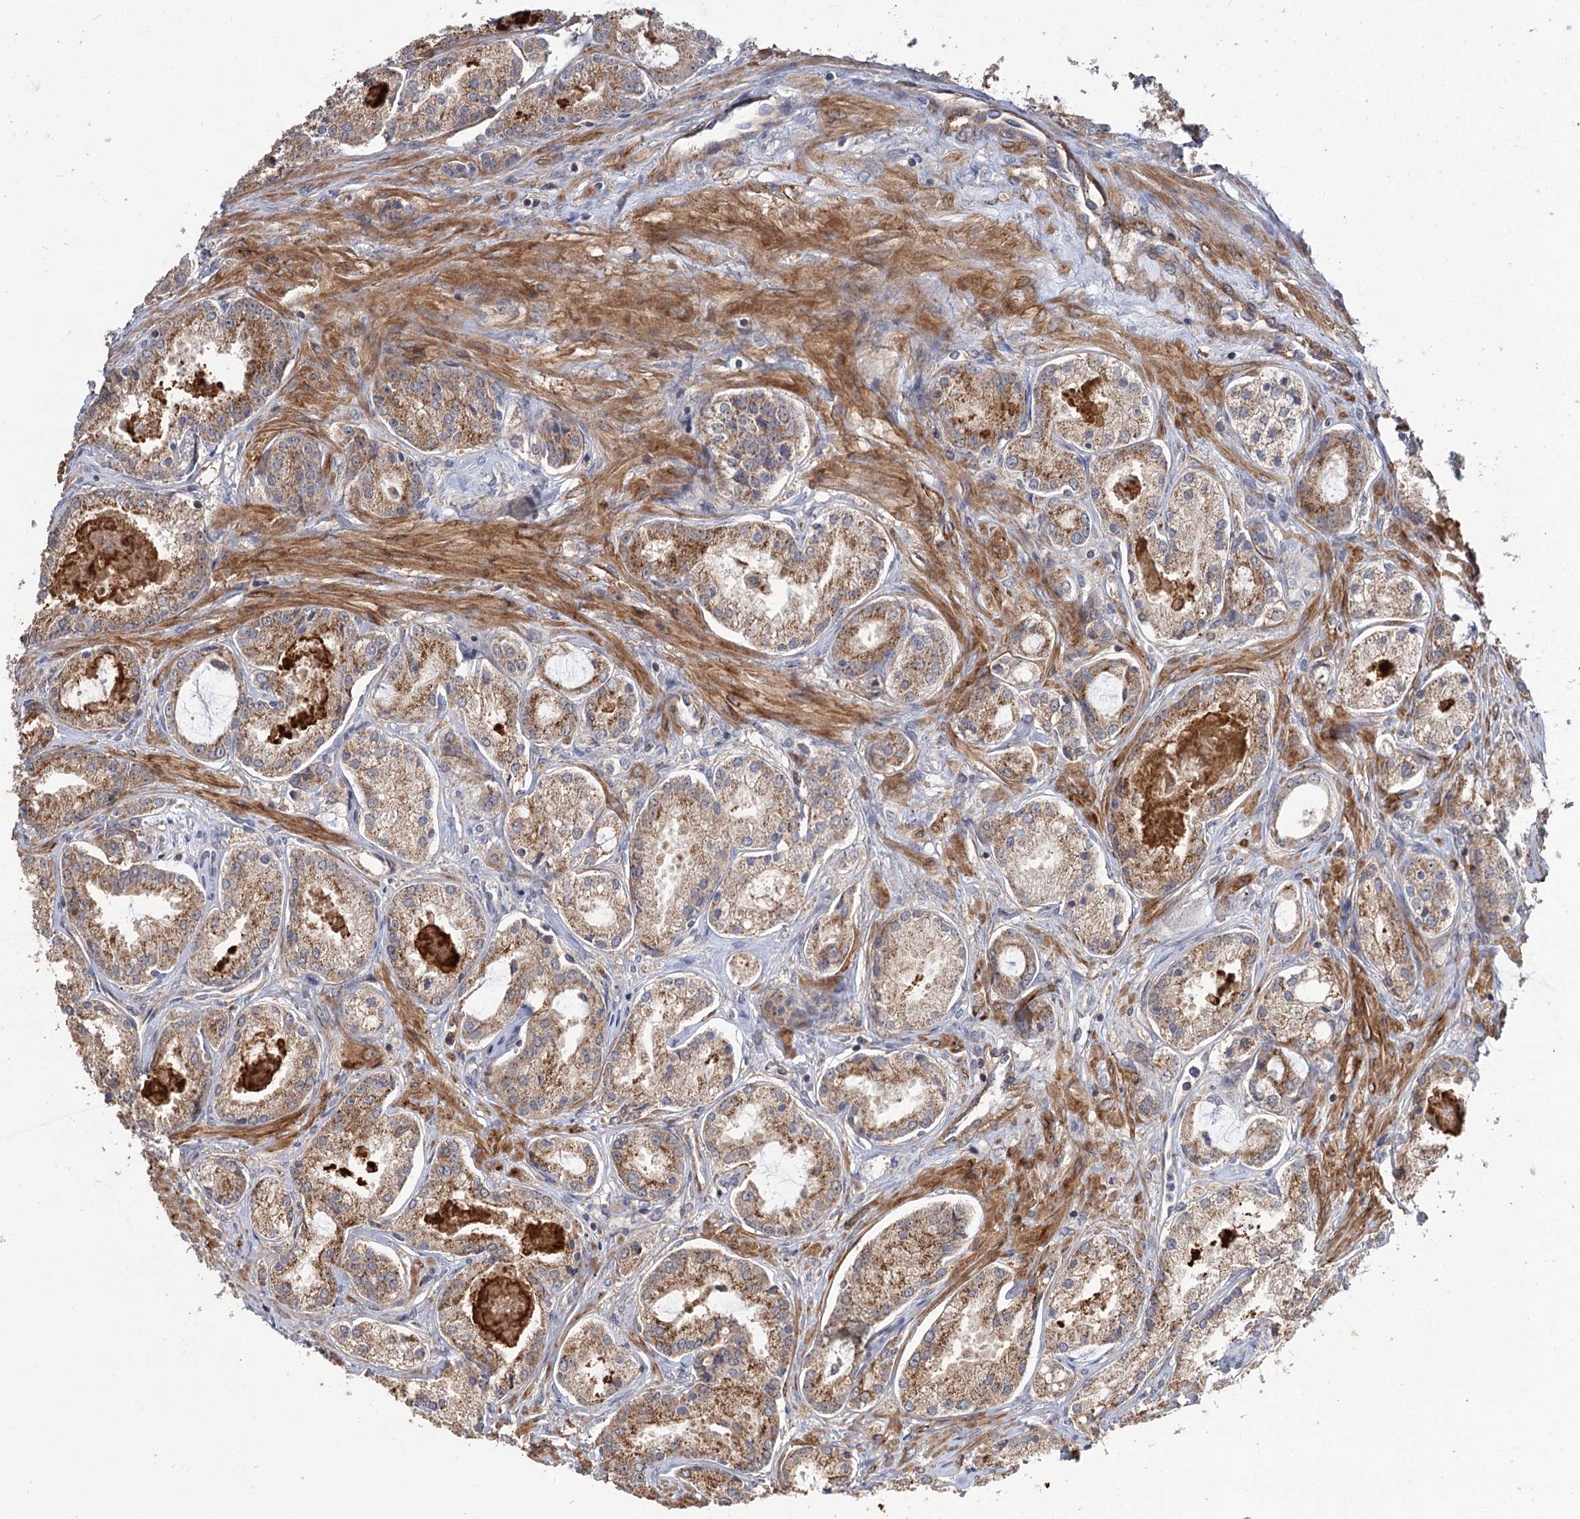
{"staining": {"intensity": "moderate", "quantity": ">75%", "location": "cytoplasmic/membranous"}, "tissue": "prostate cancer", "cell_type": "Tumor cells", "image_type": "cancer", "snomed": [{"axis": "morphology", "description": "Adenocarcinoma, Low grade"}, {"axis": "topography", "description": "Prostate"}], "caption": "A brown stain labels moderate cytoplasmic/membranous positivity of a protein in prostate cancer tumor cells.", "gene": "FBXW8", "patient": {"sex": "male", "age": 68}}